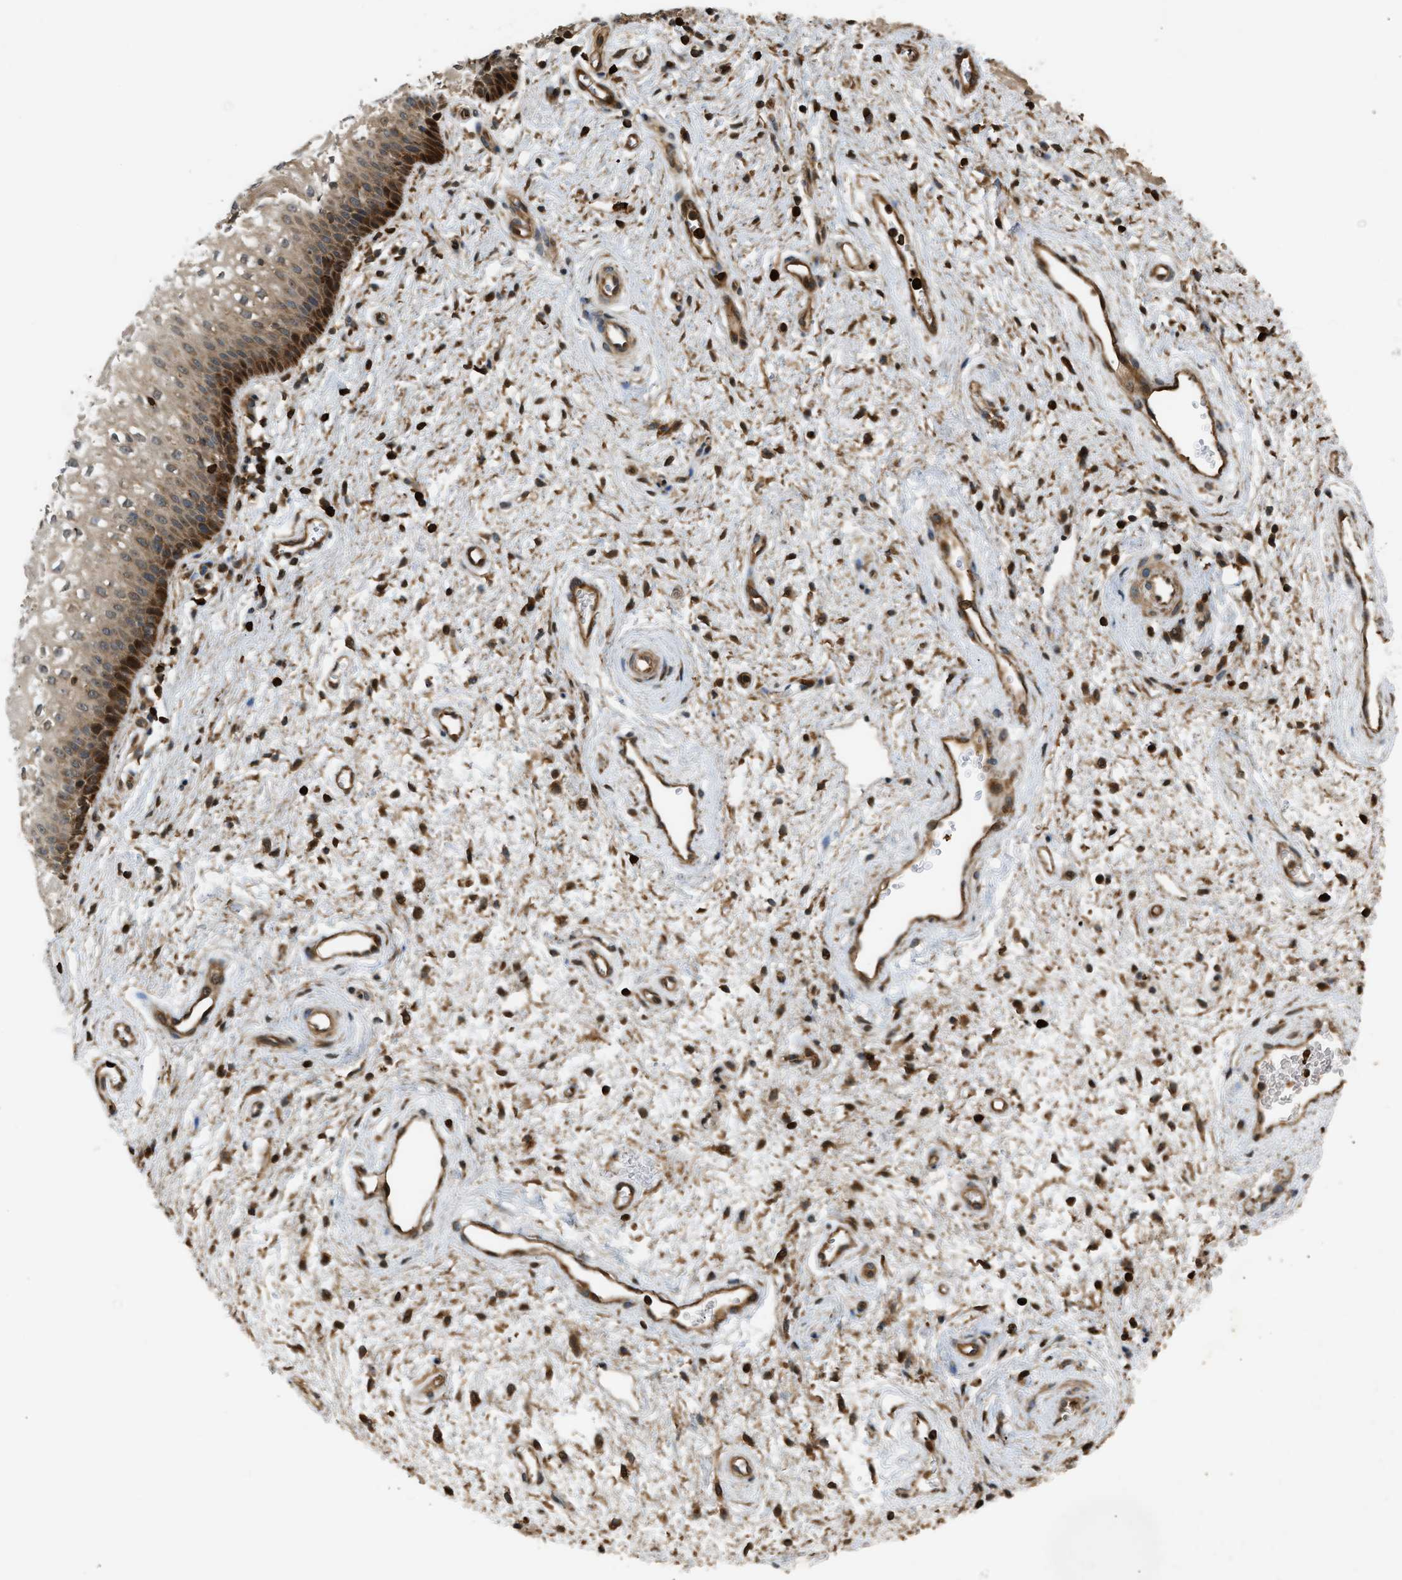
{"staining": {"intensity": "moderate", "quantity": ">75%", "location": "cytoplasmic/membranous"}, "tissue": "vagina", "cell_type": "Squamous epithelial cells", "image_type": "normal", "snomed": [{"axis": "morphology", "description": "Normal tissue, NOS"}, {"axis": "topography", "description": "Vagina"}], "caption": "Vagina stained for a protein exhibits moderate cytoplasmic/membranous positivity in squamous epithelial cells. (IHC, brightfield microscopy, high magnification).", "gene": "ENSG00000282218", "patient": {"sex": "female", "age": 34}}